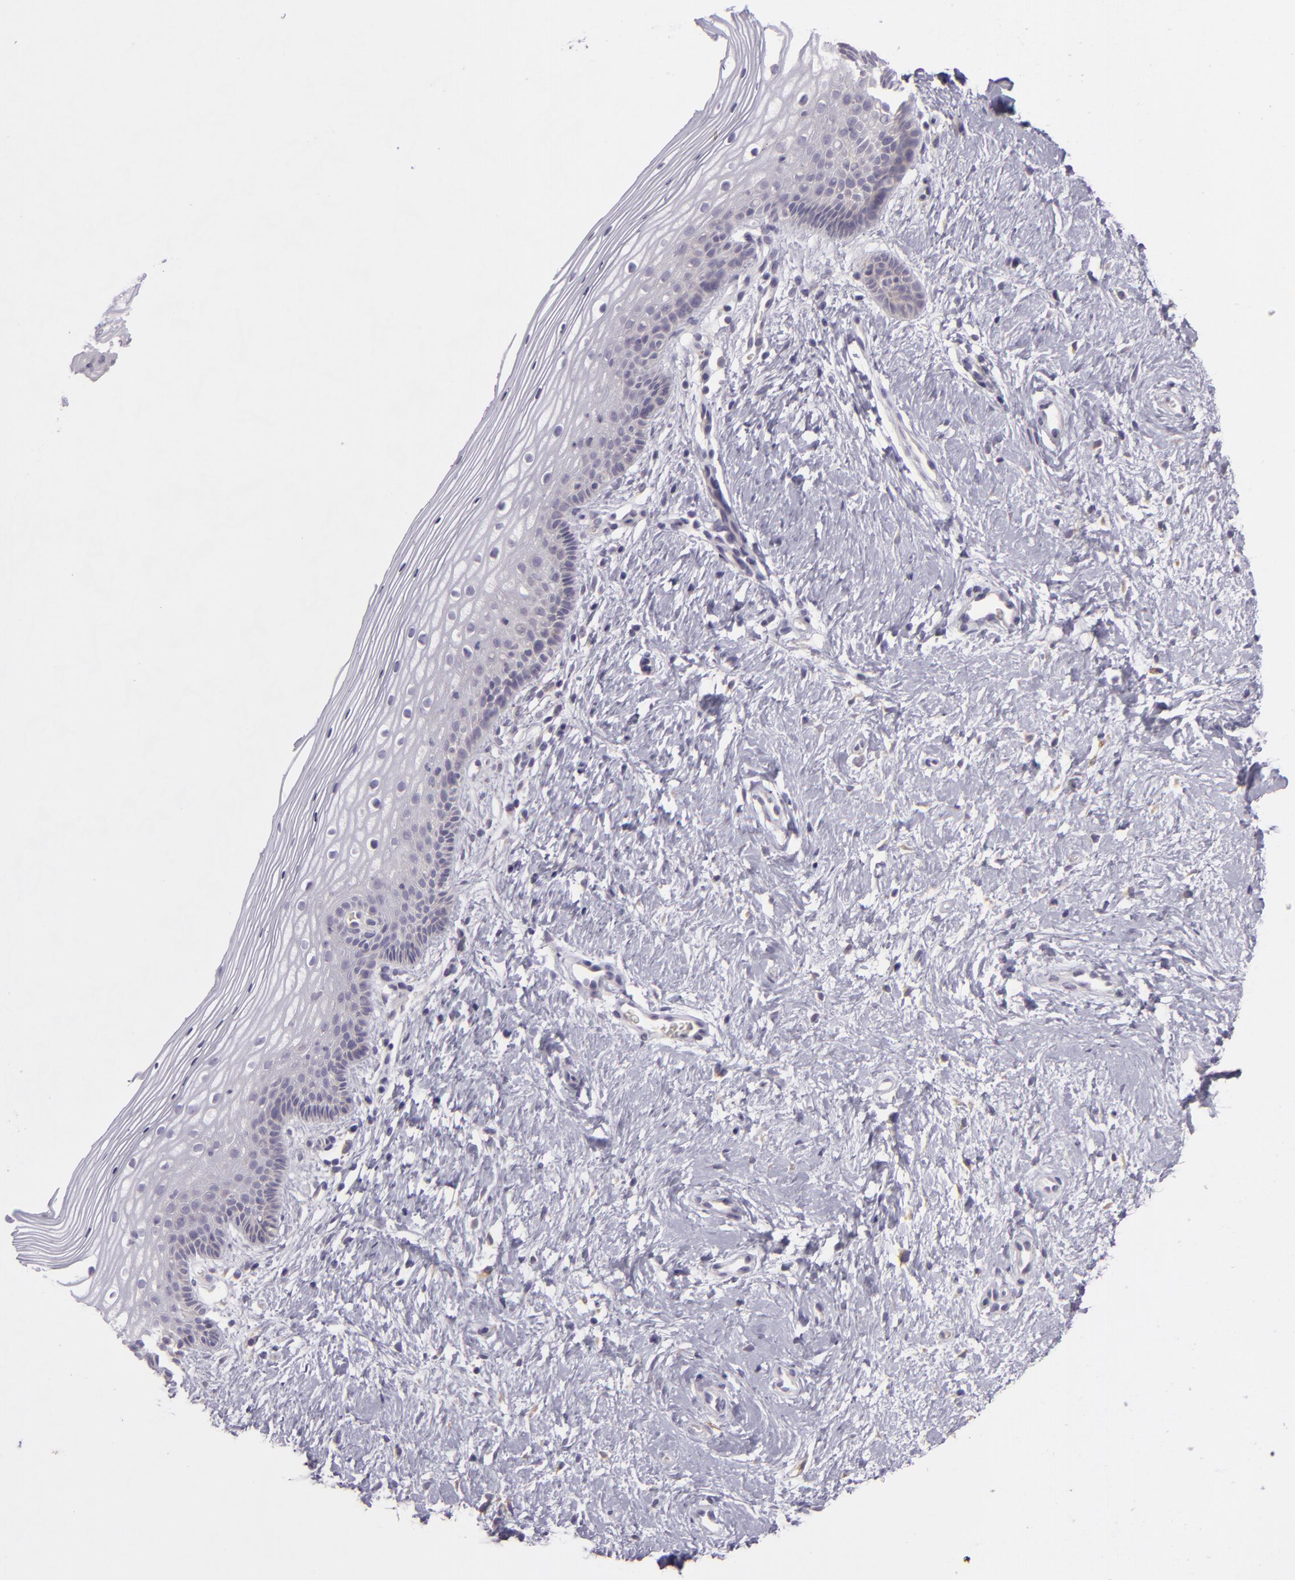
{"staining": {"intensity": "negative", "quantity": "none", "location": "none"}, "tissue": "vagina", "cell_type": "Squamous epithelial cells", "image_type": "normal", "snomed": [{"axis": "morphology", "description": "Normal tissue, NOS"}, {"axis": "topography", "description": "Vagina"}], "caption": "Protein analysis of unremarkable vagina displays no significant staining in squamous epithelial cells.", "gene": "ZC3H7B", "patient": {"sex": "female", "age": 46}}